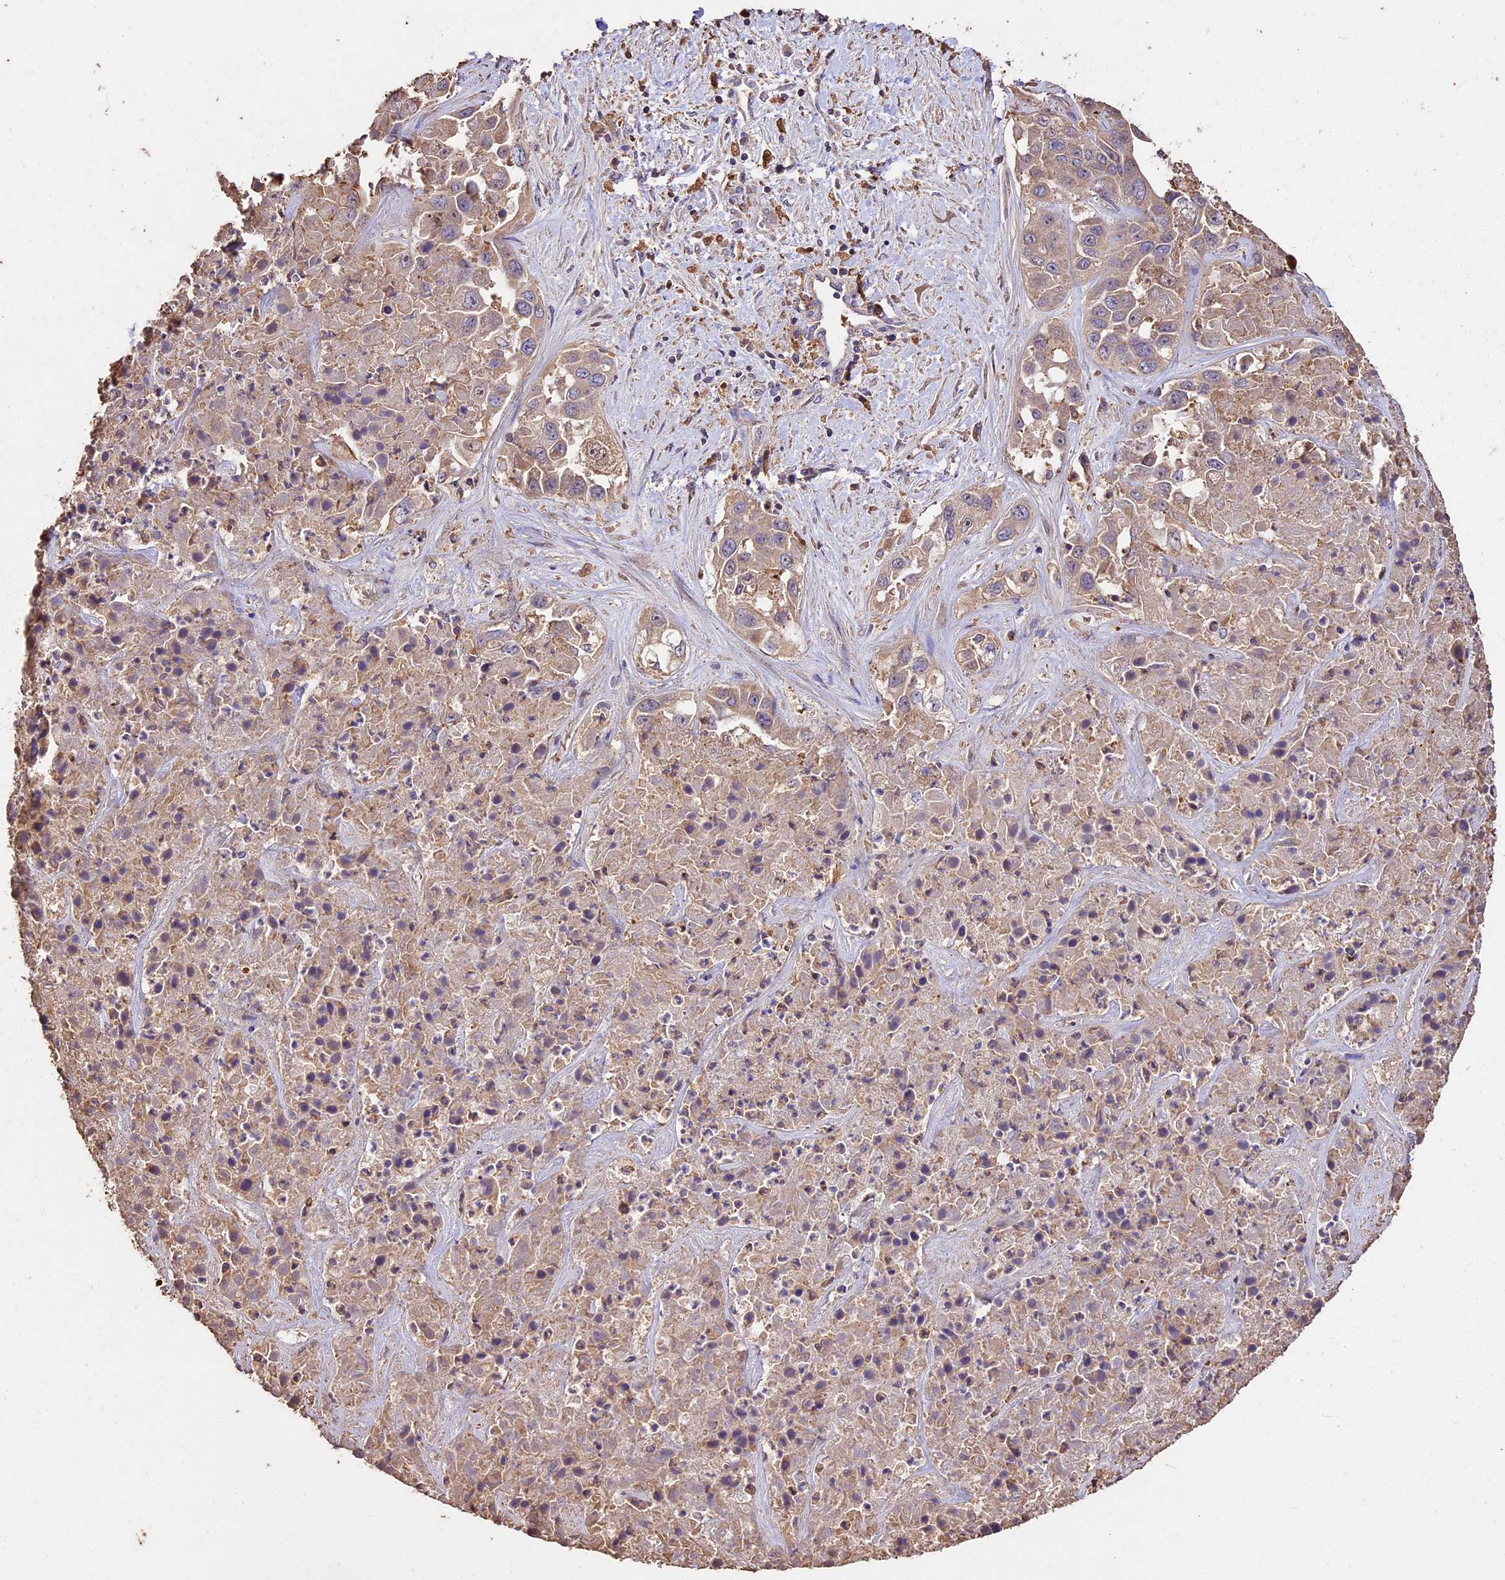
{"staining": {"intensity": "weak", "quantity": ">75%", "location": "cytoplasmic/membranous"}, "tissue": "liver cancer", "cell_type": "Tumor cells", "image_type": "cancer", "snomed": [{"axis": "morphology", "description": "Cholangiocarcinoma"}, {"axis": "topography", "description": "Liver"}], "caption": "IHC photomicrograph of neoplastic tissue: human liver cholangiocarcinoma stained using immunohistochemistry demonstrates low levels of weak protein expression localized specifically in the cytoplasmic/membranous of tumor cells, appearing as a cytoplasmic/membranous brown color.", "gene": "CRLF1", "patient": {"sex": "female", "age": 52}}